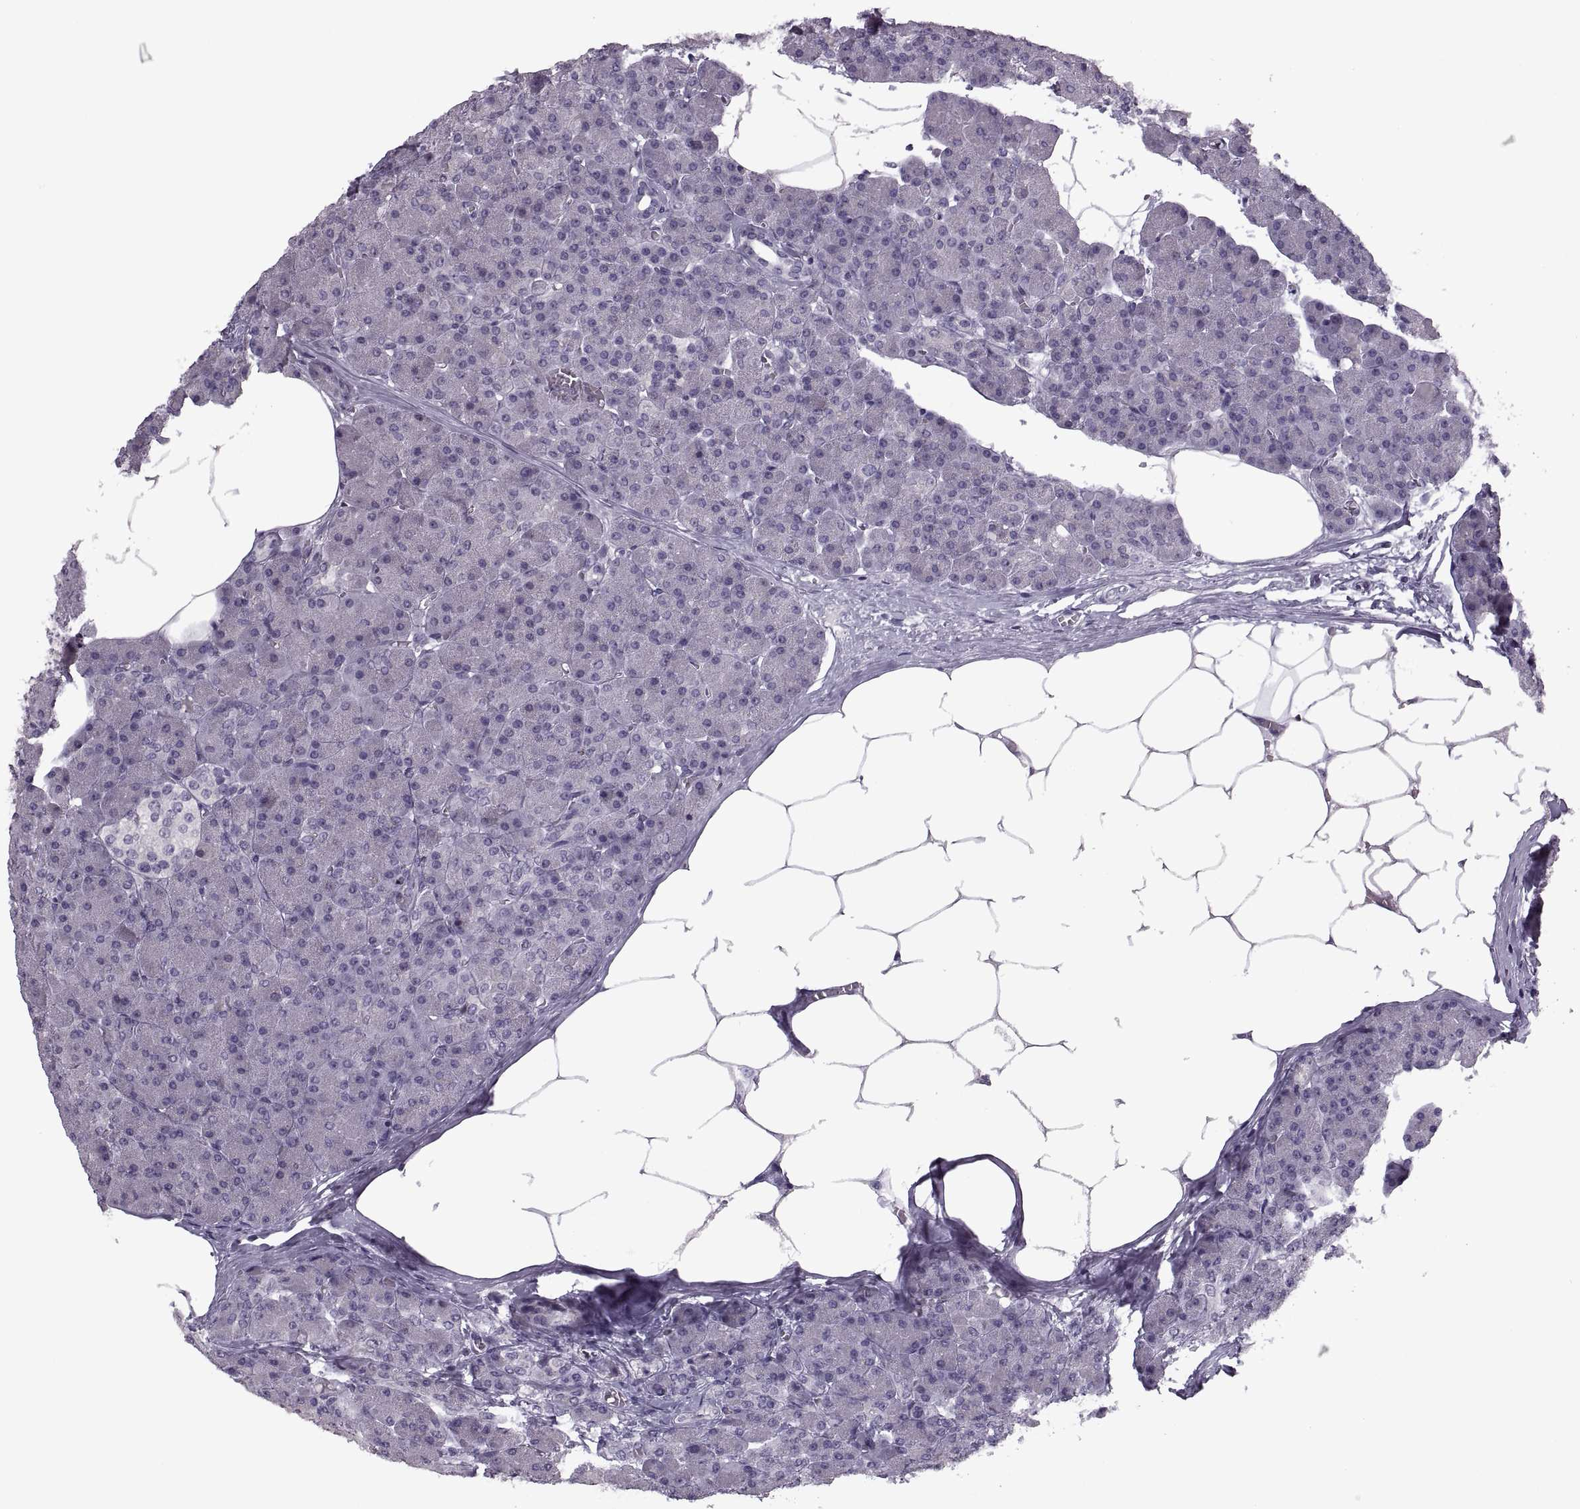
{"staining": {"intensity": "negative", "quantity": "none", "location": "none"}, "tissue": "pancreas", "cell_type": "Exocrine glandular cells", "image_type": "normal", "snomed": [{"axis": "morphology", "description": "Normal tissue, NOS"}, {"axis": "topography", "description": "Pancreas"}], "caption": "Immunohistochemistry (IHC) of unremarkable pancreas displays no positivity in exocrine glandular cells.", "gene": "PAGE2B", "patient": {"sex": "female", "age": 45}}